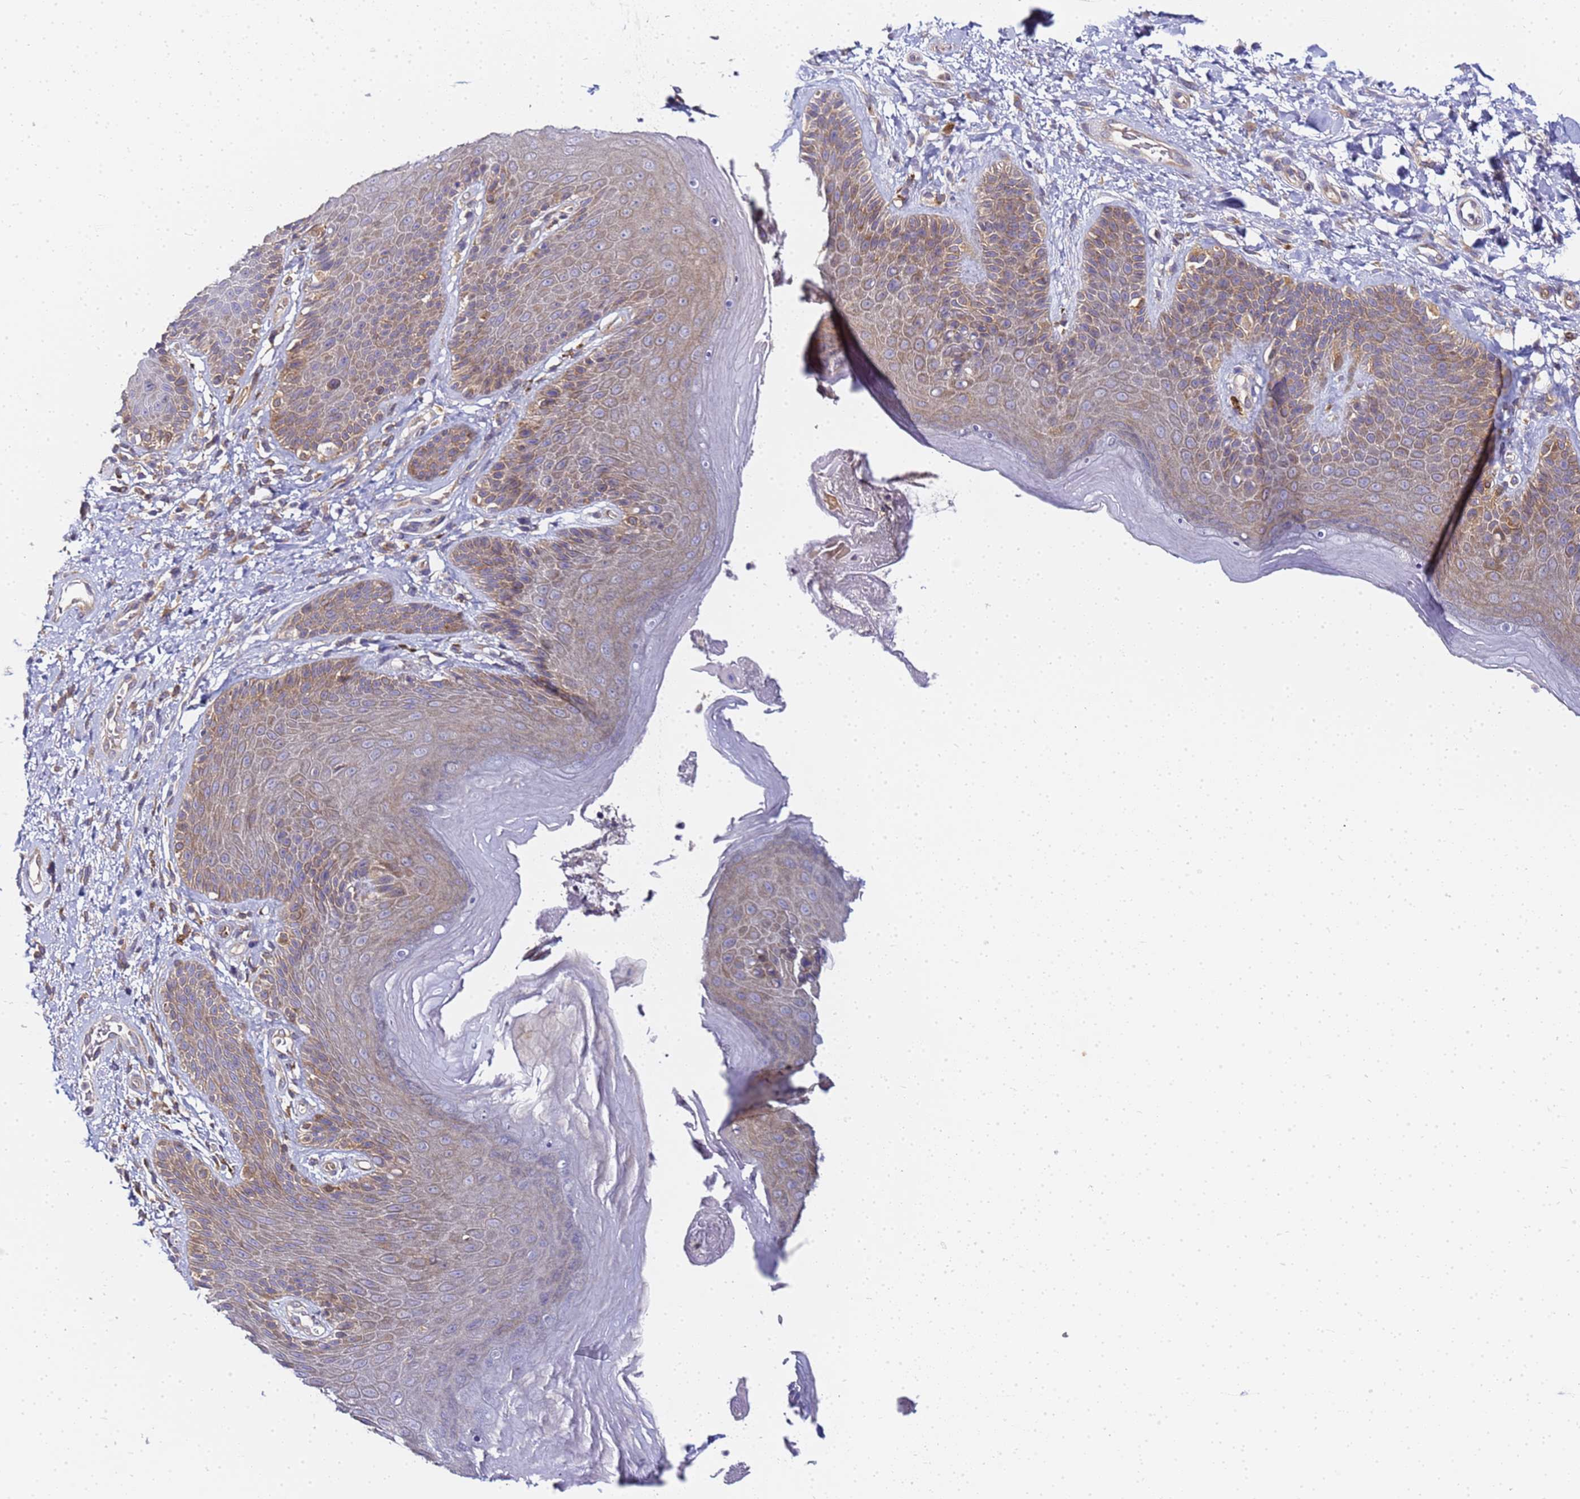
{"staining": {"intensity": "moderate", "quantity": "25%-75%", "location": "cytoplasmic/membranous"}, "tissue": "skin", "cell_type": "Epidermal cells", "image_type": "normal", "snomed": [{"axis": "morphology", "description": "Normal tissue, NOS"}, {"axis": "topography", "description": "Anal"}], "caption": "Protein staining of normal skin demonstrates moderate cytoplasmic/membranous expression in about 25%-75% of epidermal cells. The protein is shown in brown color, while the nuclei are stained blue.", "gene": "CHM", "patient": {"sex": "female", "age": 89}}